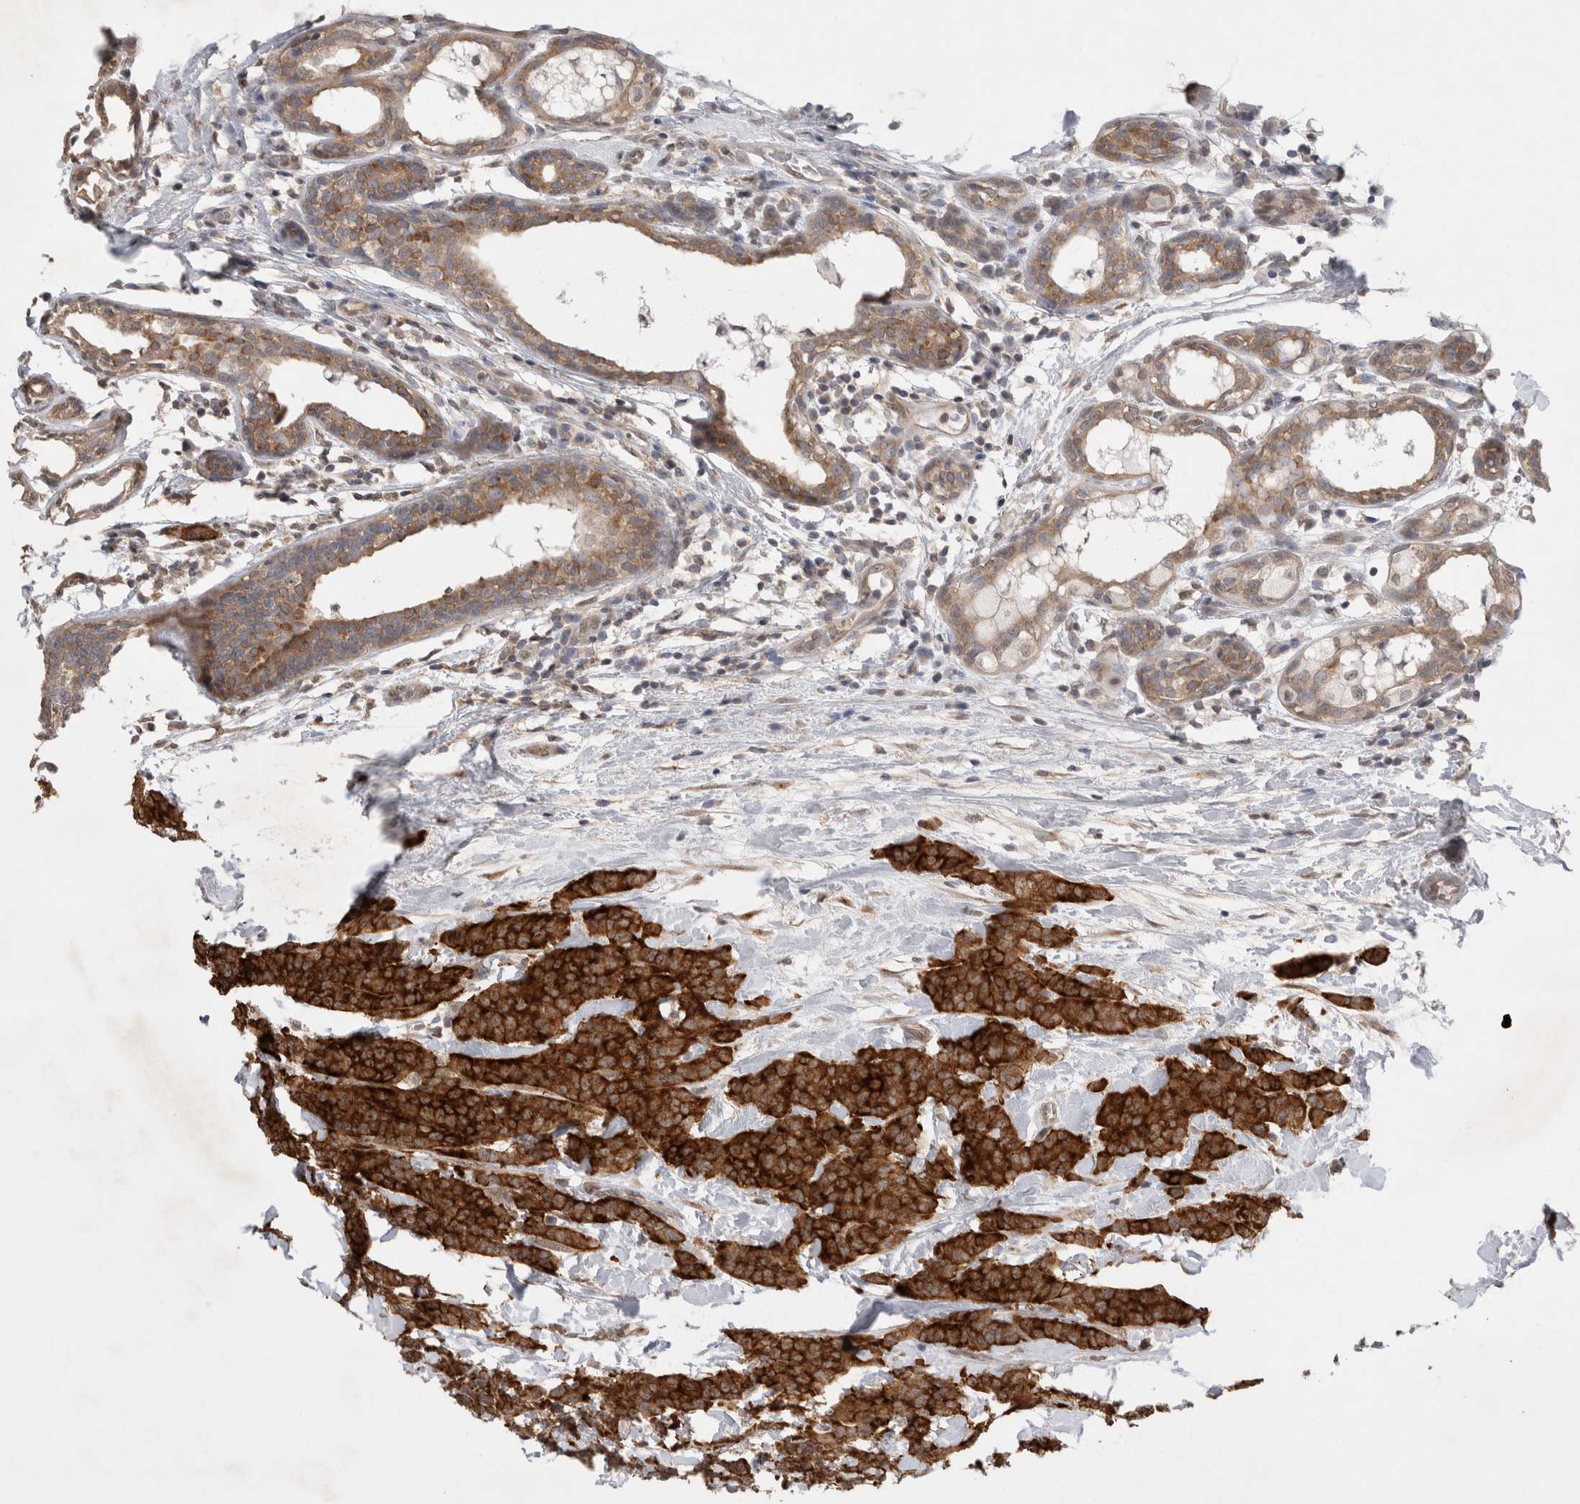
{"staining": {"intensity": "strong", "quantity": ">75%", "location": "cytoplasmic/membranous"}, "tissue": "breast cancer", "cell_type": "Tumor cells", "image_type": "cancer", "snomed": [{"axis": "morphology", "description": "Normal tissue, NOS"}, {"axis": "morphology", "description": "Duct carcinoma"}, {"axis": "topography", "description": "Breast"}], "caption": "Human breast cancer stained with a protein marker displays strong staining in tumor cells.", "gene": "WIPF2", "patient": {"sex": "female", "age": 40}}